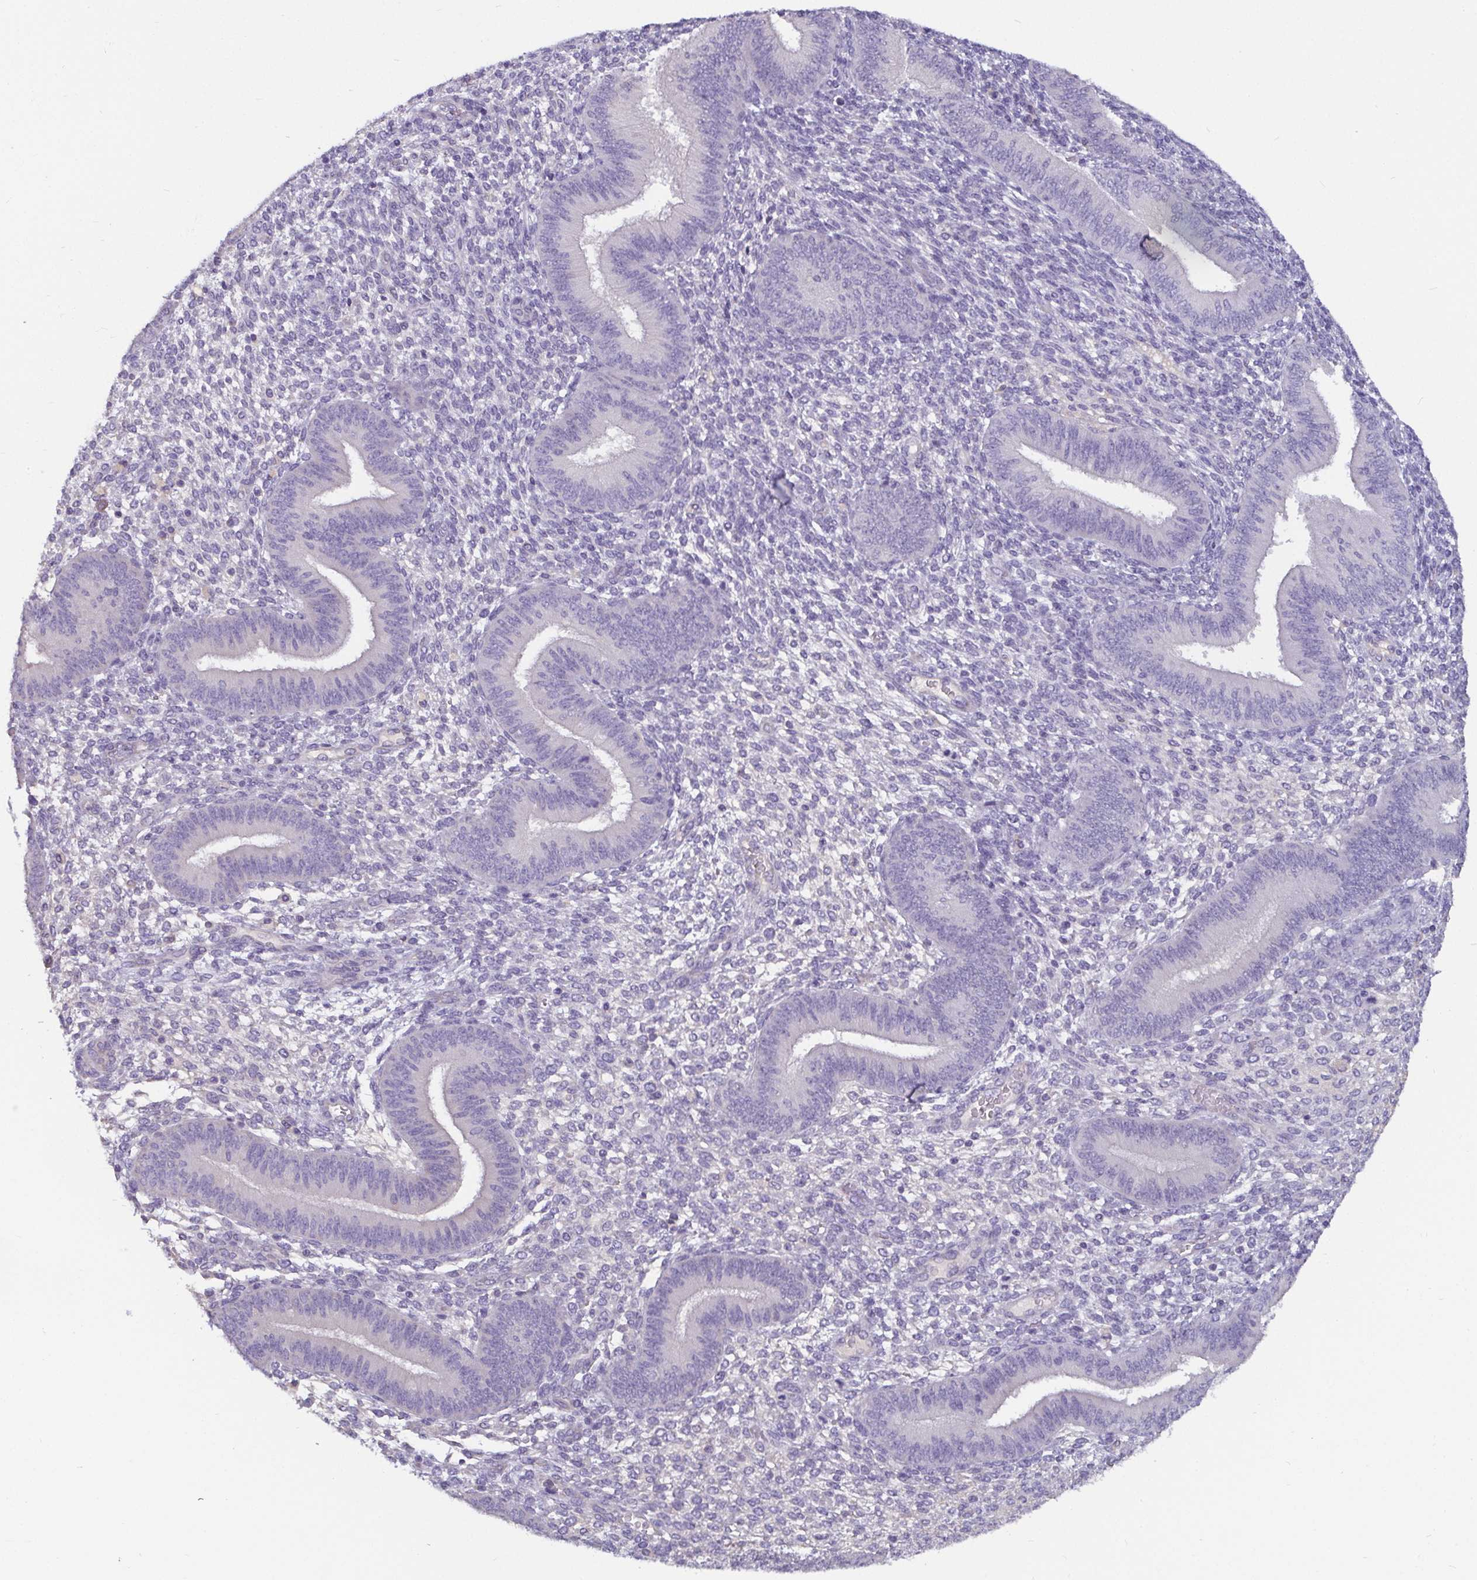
{"staining": {"intensity": "negative", "quantity": "none", "location": "none"}, "tissue": "endometrium", "cell_type": "Cells in endometrial stroma", "image_type": "normal", "snomed": [{"axis": "morphology", "description": "Normal tissue, NOS"}, {"axis": "topography", "description": "Endometrium"}], "caption": "A high-resolution image shows IHC staining of benign endometrium, which exhibits no significant staining in cells in endometrial stroma.", "gene": "ADAMTS6", "patient": {"sex": "female", "age": 39}}